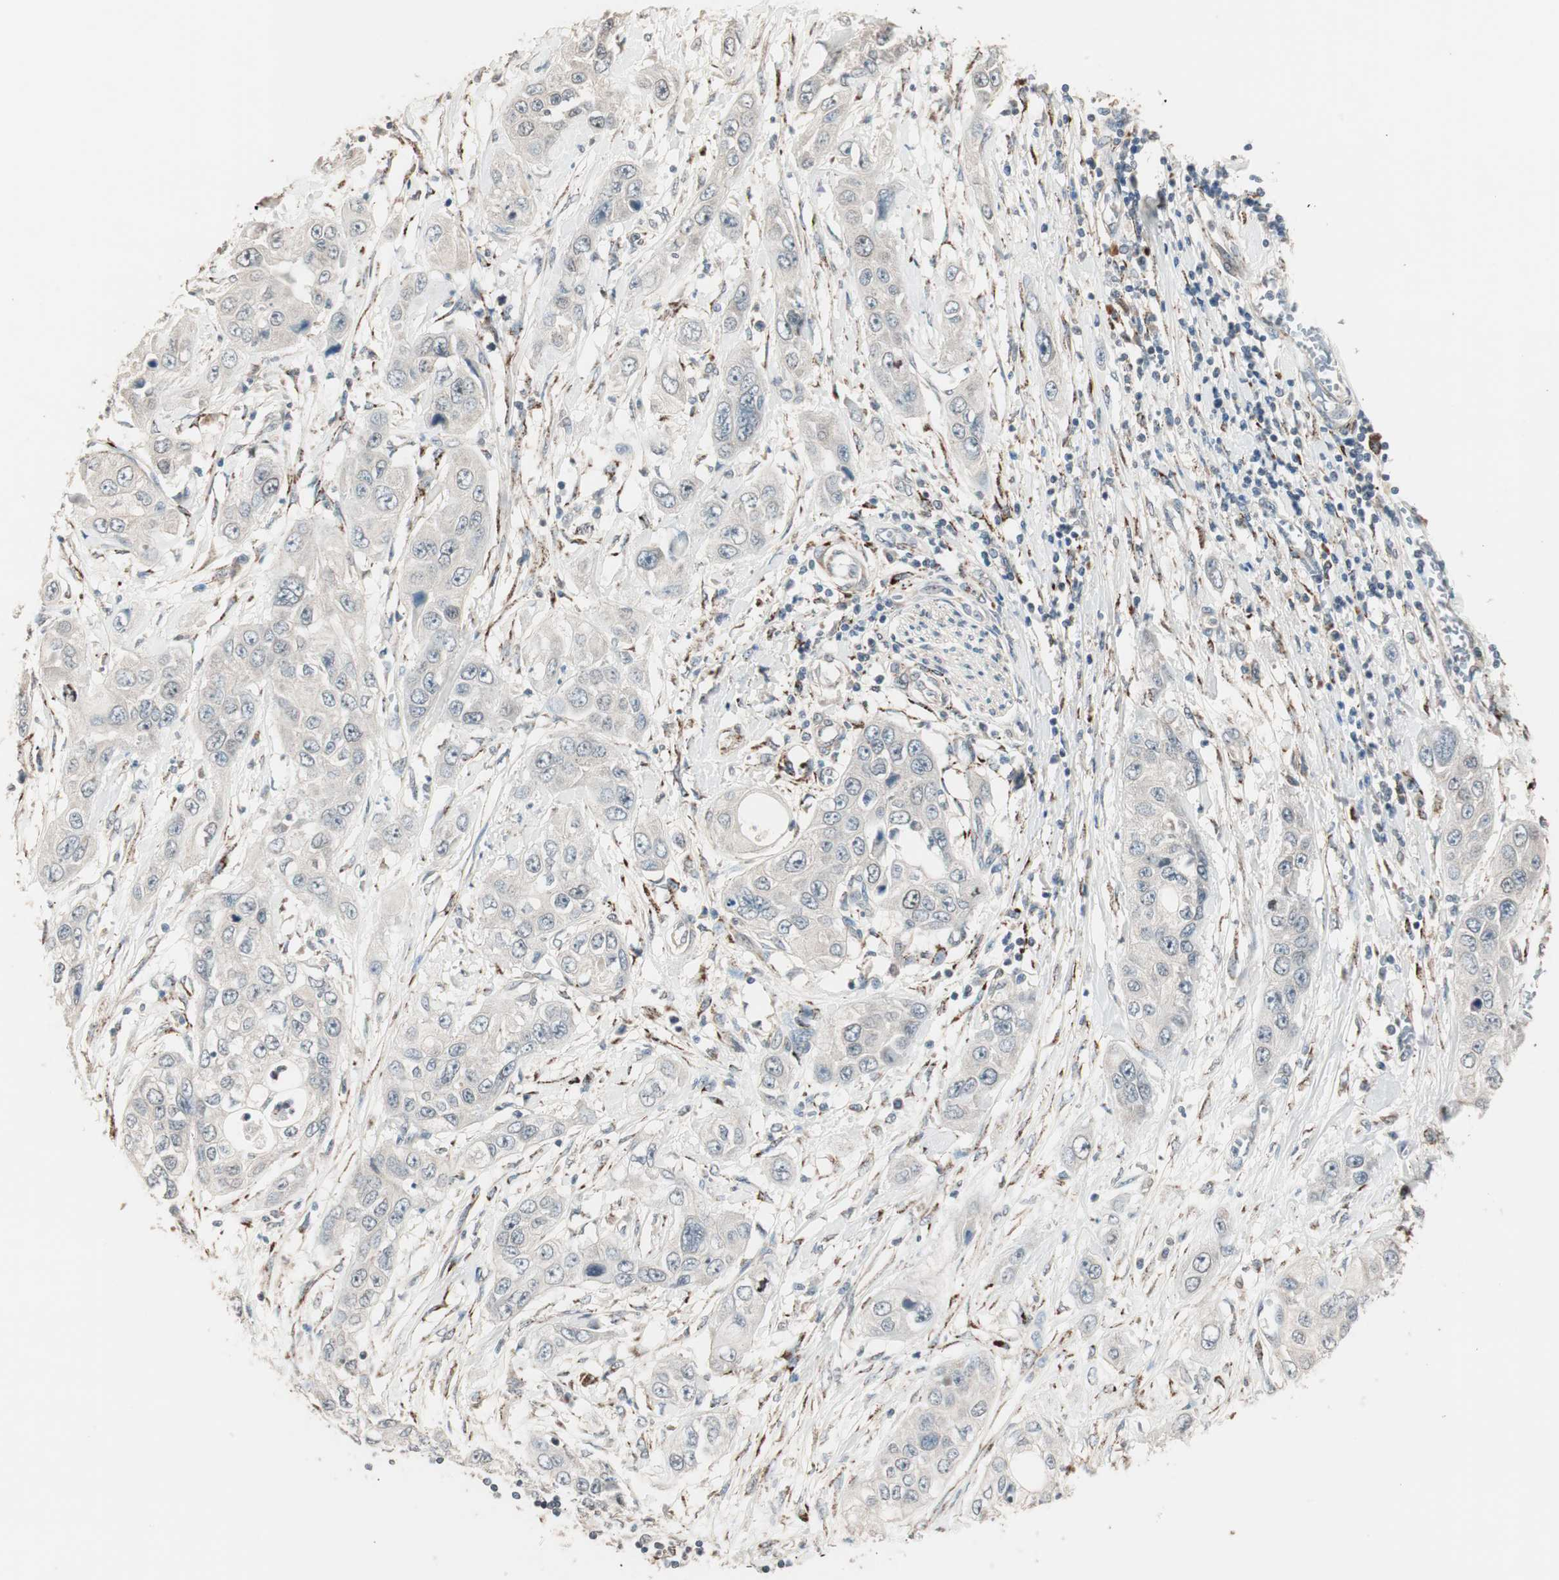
{"staining": {"intensity": "negative", "quantity": "none", "location": "none"}, "tissue": "pancreatic cancer", "cell_type": "Tumor cells", "image_type": "cancer", "snomed": [{"axis": "morphology", "description": "Adenocarcinoma, NOS"}, {"axis": "topography", "description": "Pancreas"}], "caption": "Human pancreatic adenocarcinoma stained for a protein using IHC exhibits no positivity in tumor cells.", "gene": "NFRKB", "patient": {"sex": "female", "age": 70}}